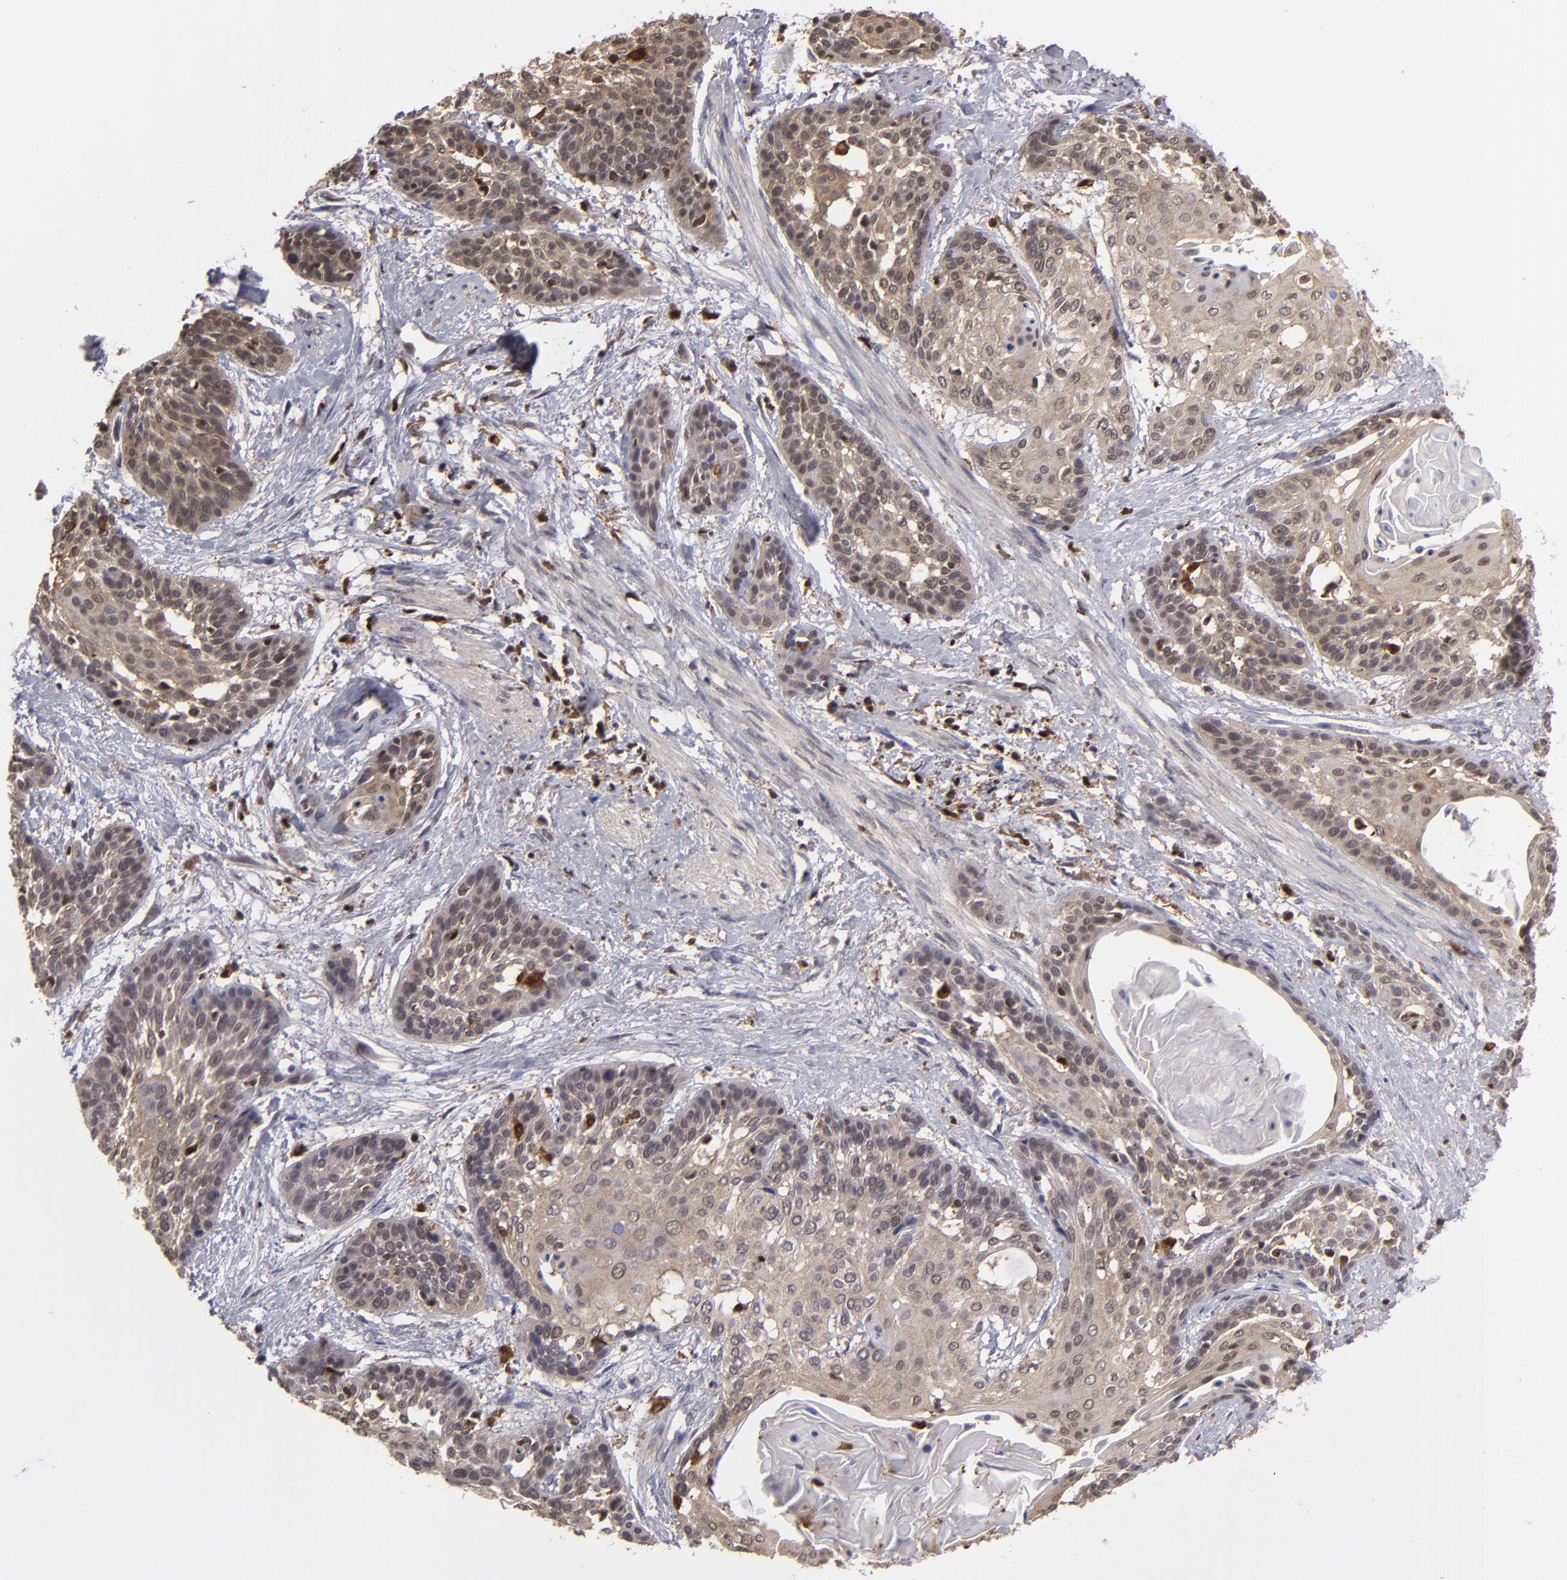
{"staining": {"intensity": "weak", "quantity": ">75%", "location": "cytoplasmic/membranous,nuclear"}, "tissue": "cervical cancer", "cell_type": "Tumor cells", "image_type": "cancer", "snomed": [{"axis": "morphology", "description": "Squamous cell carcinoma, NOS"}, {"axis": "topography", "description": "Cervix"}], "caption": "DAB (3,3'-diaminobenzidine) immunohistochemical staining of cervical cancer (squamous cell carcinoma) demonstrates weak cytoplasmic/membranous and nuclear protein positivity in about >75% of tumor cells. The staining was performed using DAB to visualize the protein expression in brown, while the nuclei were stained in blue with hematoxylin (Magnification: 20x).", "gene": "GRB2", "patient": {"sex": "female", "age": 57}}